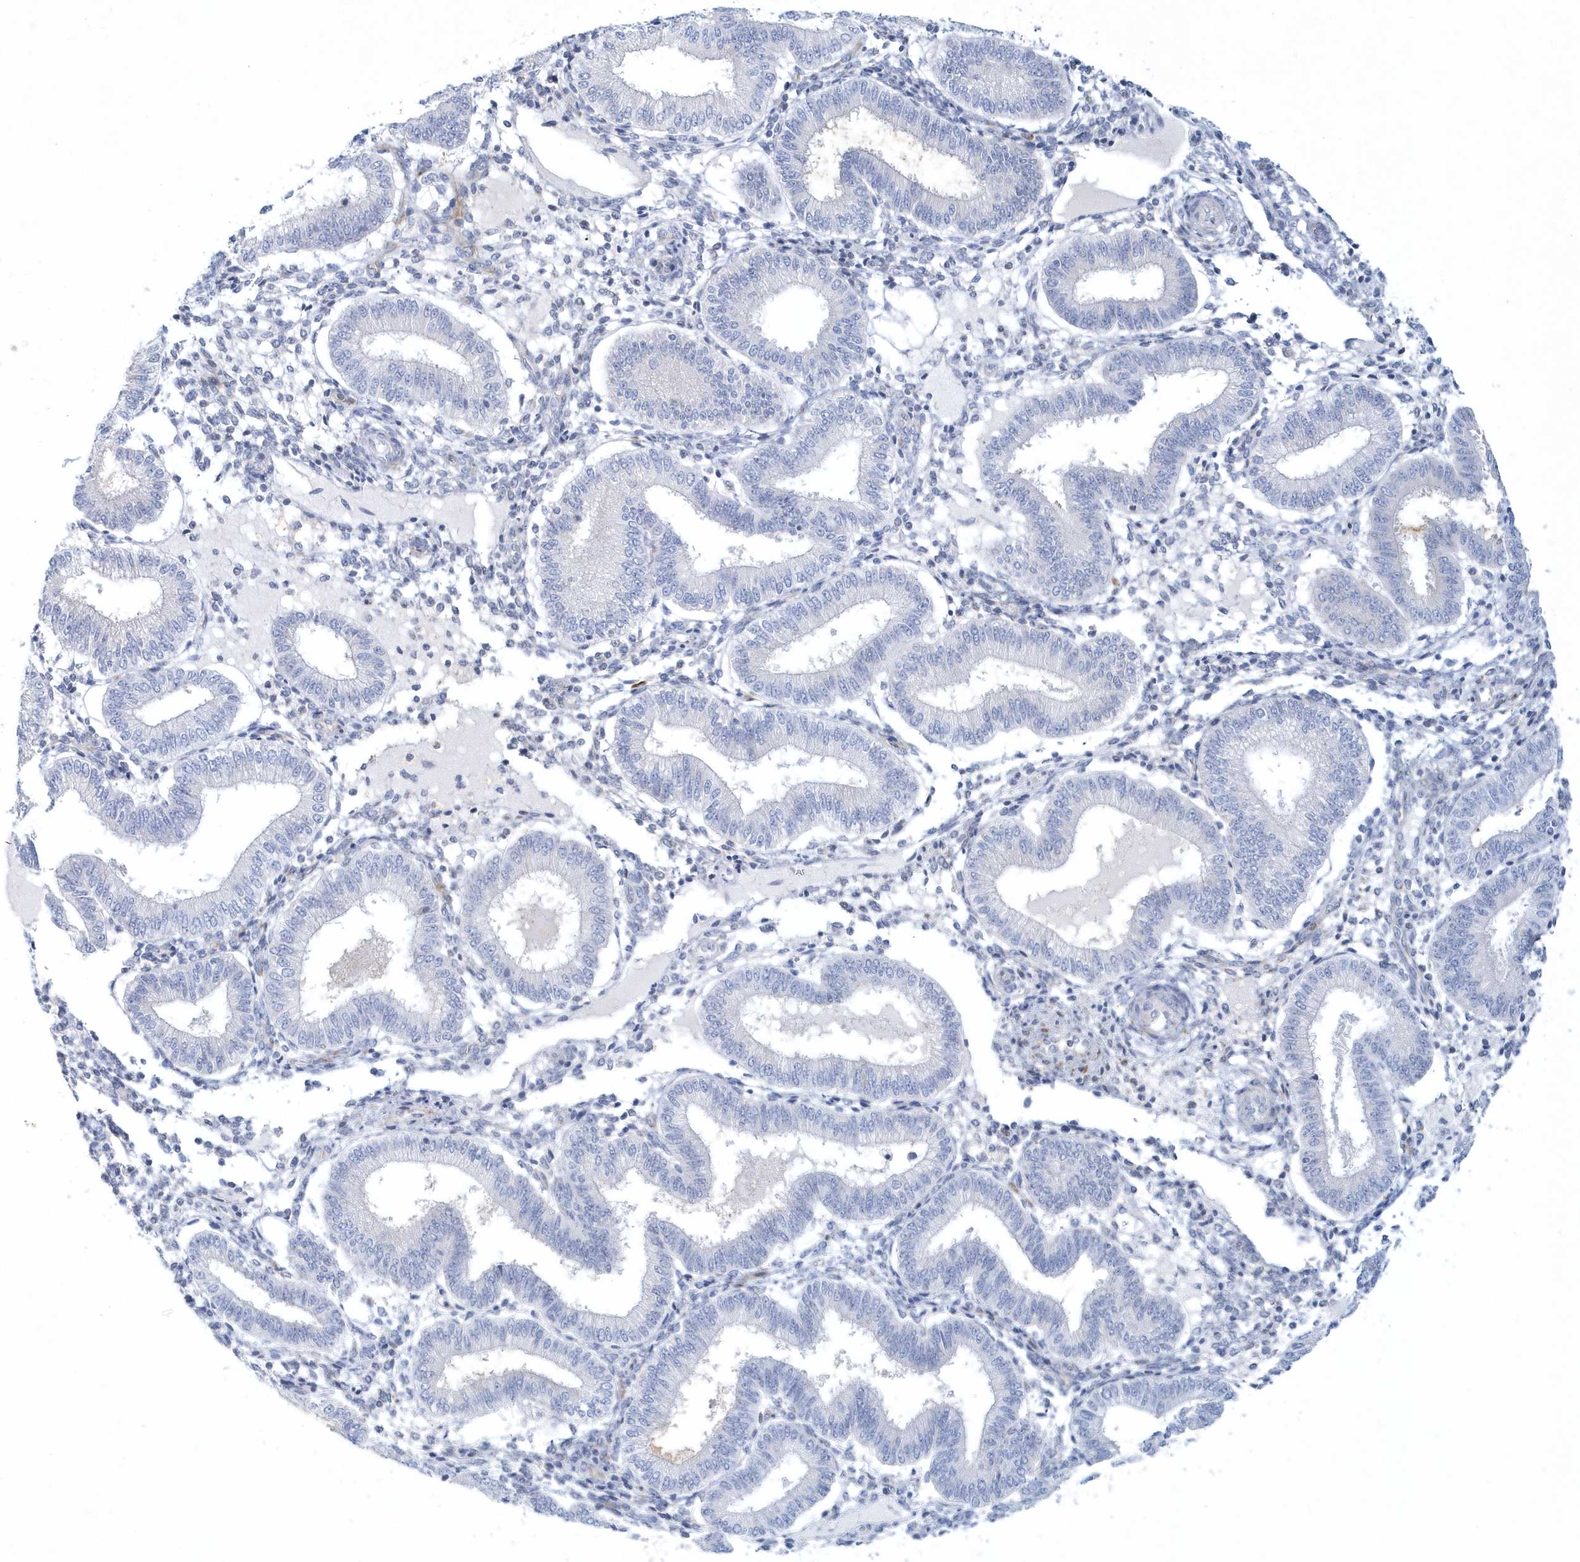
{"staining": {"intensity": "negative", "quantity": "none", "location": "none"}, "tissue": "endometrium", "cell_type": "Cells in endometrial stroma", "image_type": "normal", "snomed": [{"axis": "morphology", "description": "Normal tissue, NOS"}, {"axis": "topography", "description": "Endometrium"}], "caption": "Endometrium was stained to show a protein in brown. There is no significant positivity in cells in endometrial stroma.", "gene": "DNAH1", "patient": {"sex": "female", "age": 39}}